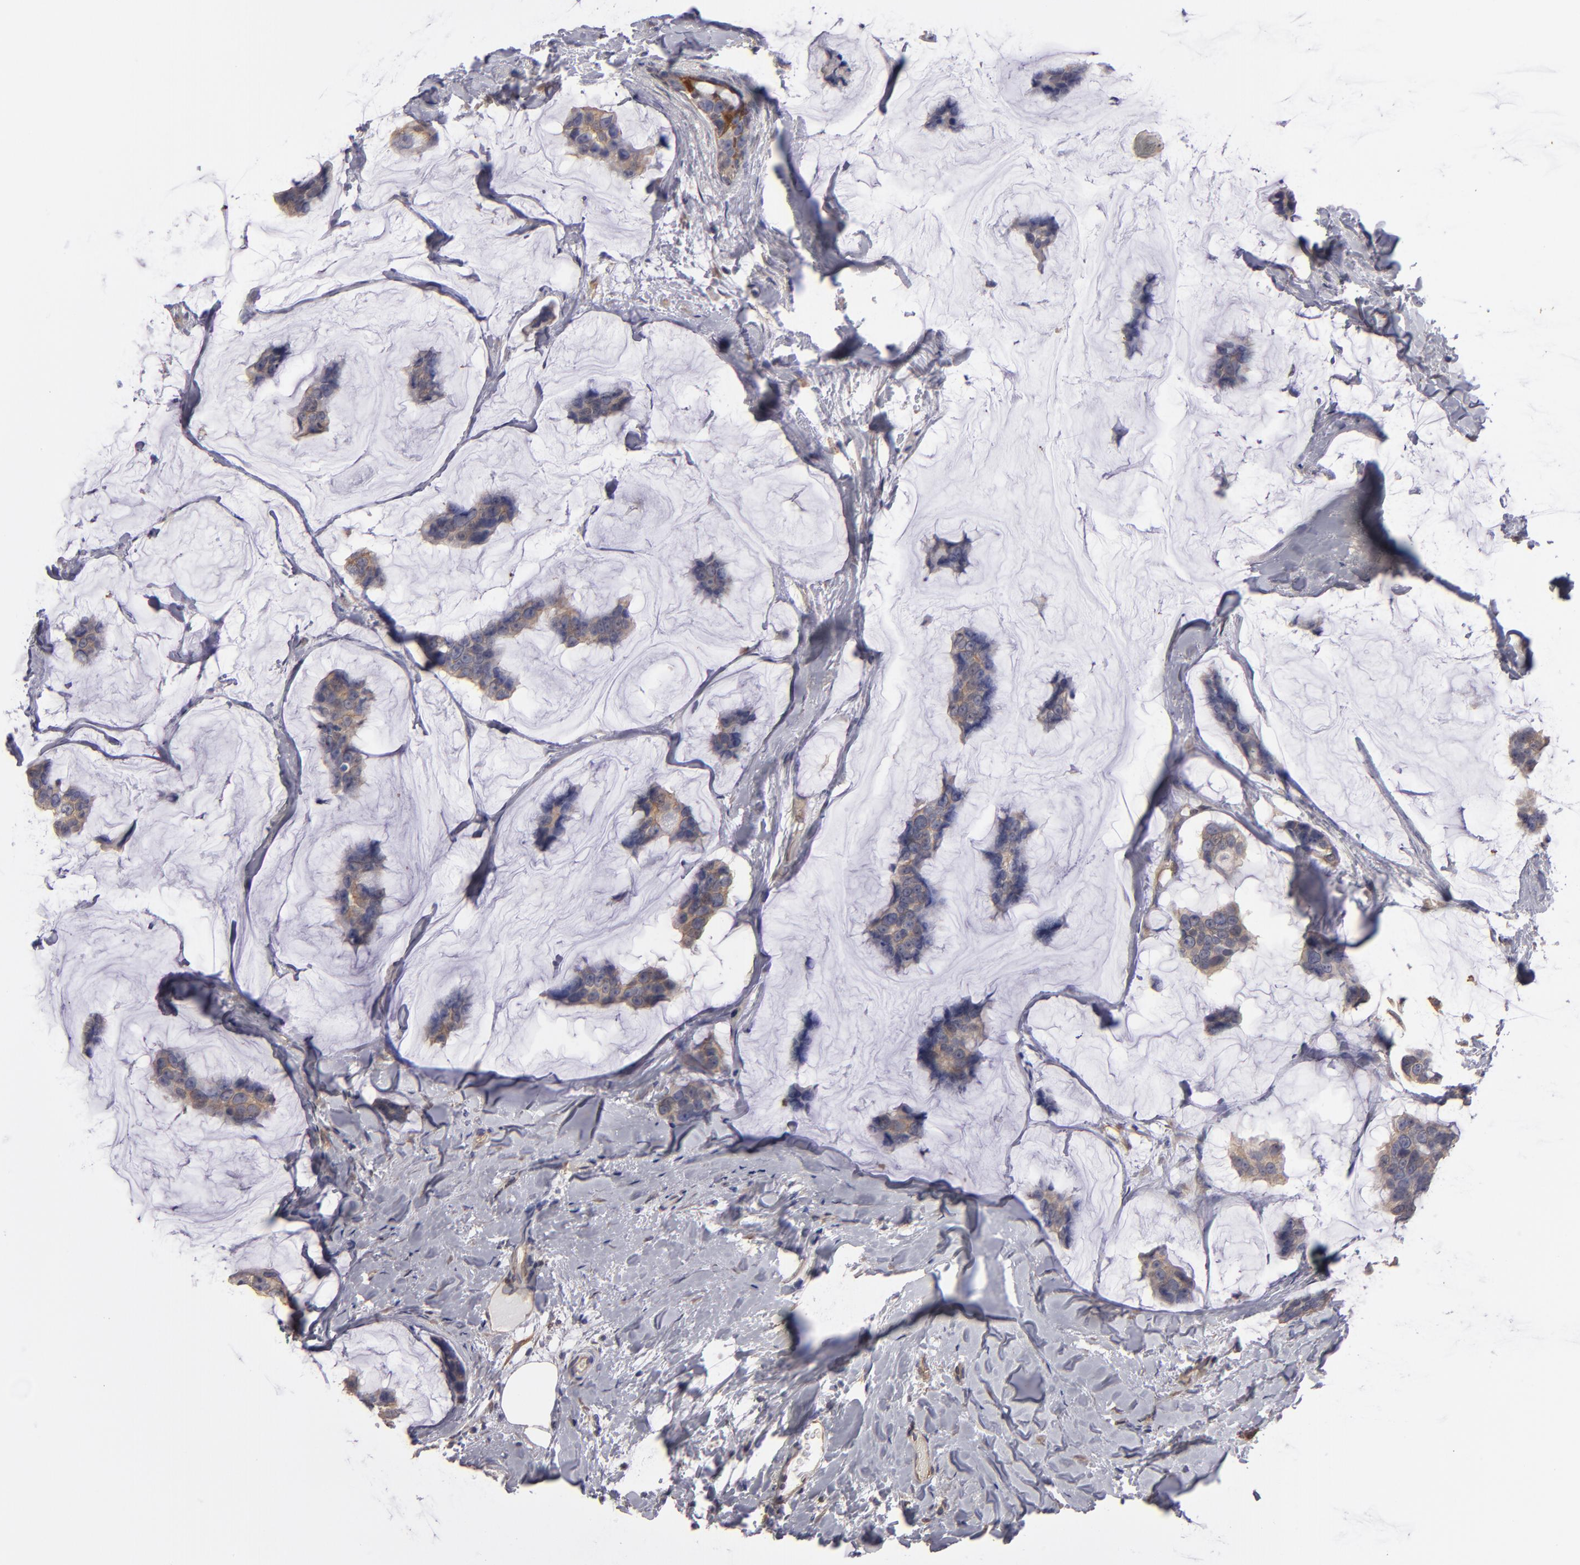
{"staining": {"intensity": "weak", "quantity": ">75%", "location": "cytoplasmic/membranous"}, "tissue": "breast cancer", "cell_type": "Tumor cells", "image_type": "cancer", "snomed": [{"axis": "morphology", "description": "Normal tissue, NOS"}, {"axis": "morphology", "description": "Duct carcinoma"}, {"axis": "topography", "description": "Breast"}], "caption": "The micrograph exhibits immunohistochemical staining of breast intraductal carcinoma. There is weak cytoplasmic/membranous positivity is appreciated in approximately >75% of tumor cells.", "gene": "NDRG2", "patient": {"sex": "female", "age": 50}}